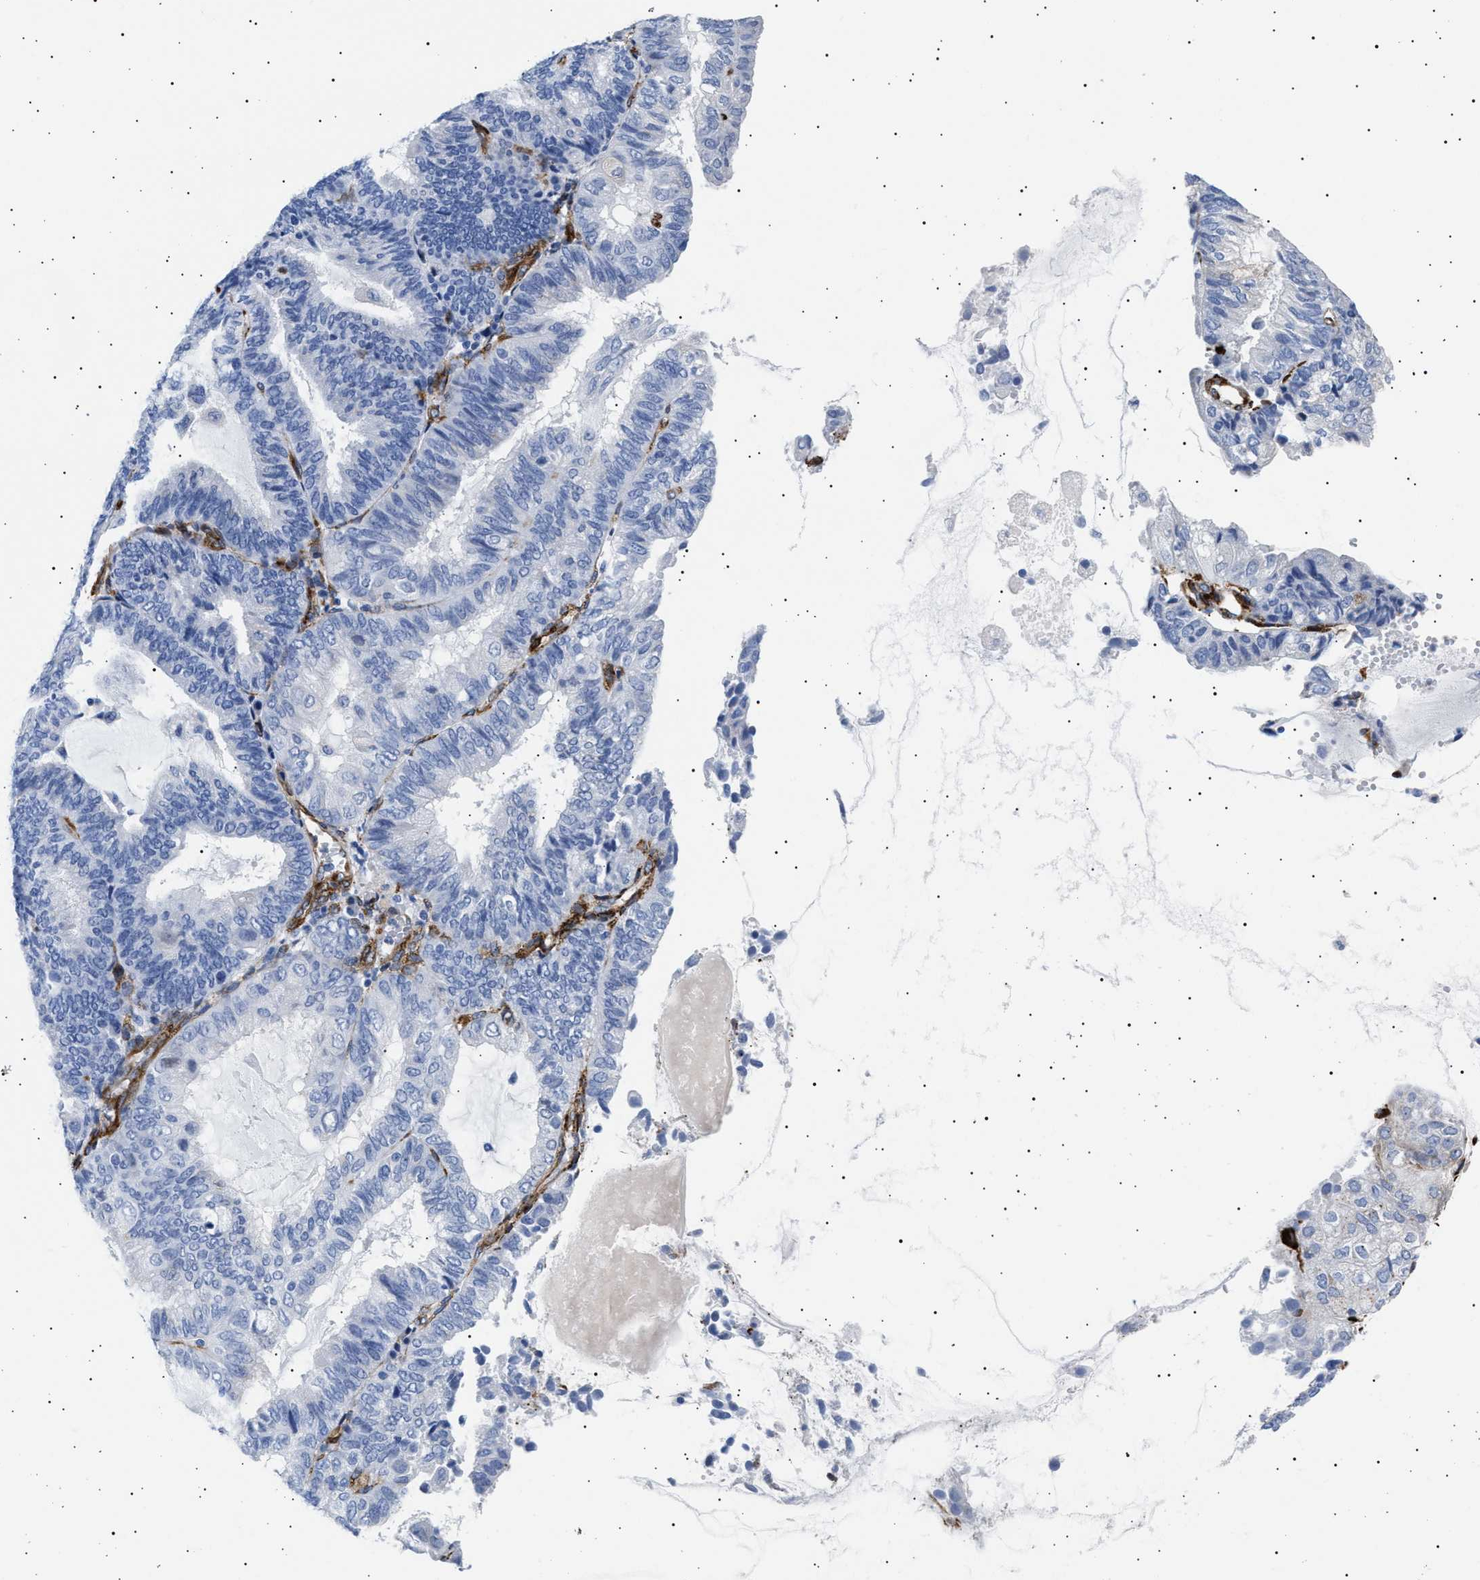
{"staining": {"intensity": "negative", "quantity": "none", "location": "none"}, "tissue": "endometrial cancer", "cell_type": "Tumor cells", "image_type": "cancer", "snomed": [{"axis": "morphology", "description": "Adenocarcinoma, NOS"}, {"axis": "topography", "description": "Endometrium"}], "caption": "DAB (3,3'-diaminobenzidine) immunohistochemical staining of human endometrial cancer displays no significant staining in tumor cells.", "gene": "HEMGN", "patient": {"sex": "female", "age": 81}}